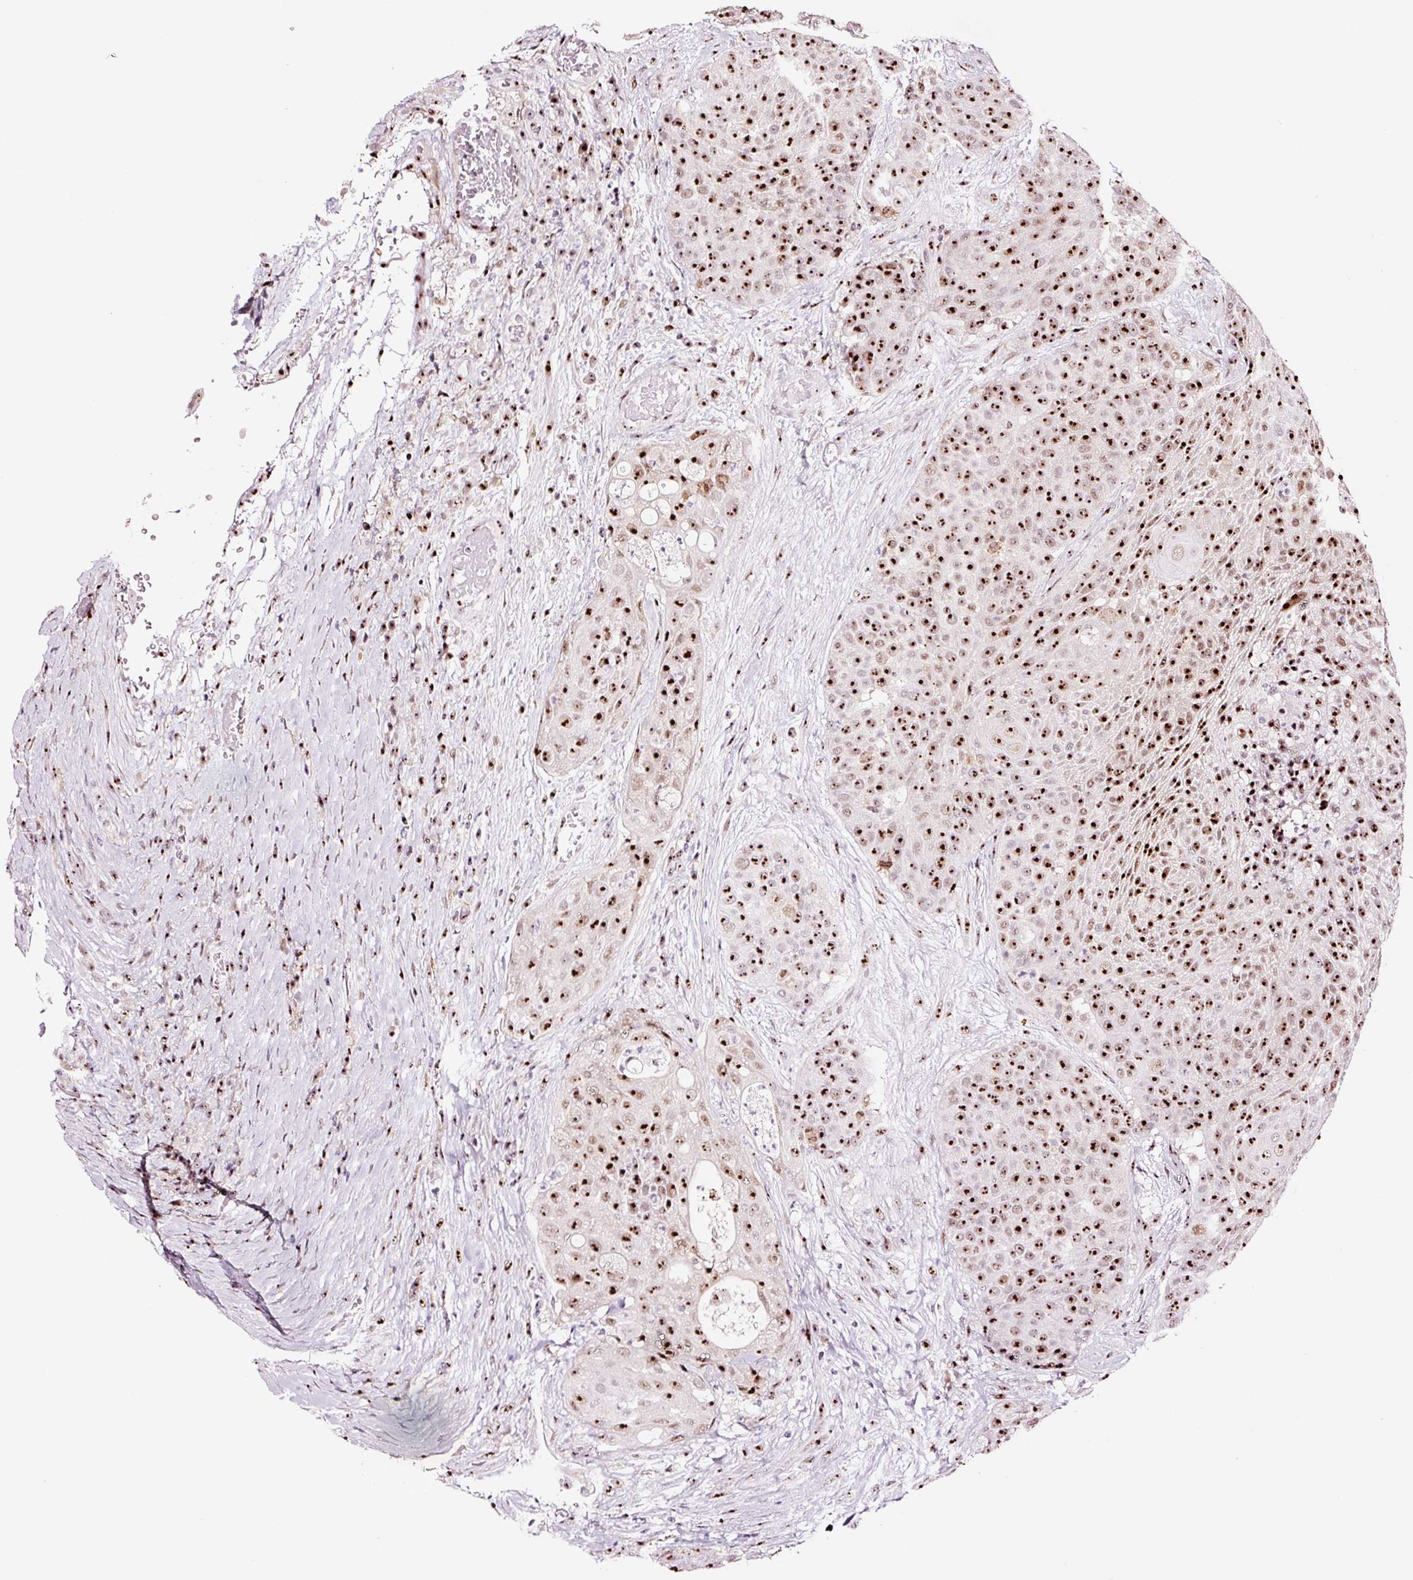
{"staining": {"intensity": "strong", "quantity": ">75%", "location": "nuclear"}, "tissue": "urothelial cancer", "cell_type": "Tumor cells", "image_type": "cancer", "snomed": [{"axis": "morphology", "description": "Urothelial carcinoma, High grade"}, {"axis": "topography", "description": "Urinary bladder"}], "caption": "DAB (3,3'-diaminobenzidine) immunohistochemical staining of urothelial carcinoma (high-grade) displays strong nuclear protein positivity in about >75% of tumor cells.", "gene": "GNL3", "patient": {"sex": "female", "age": 63}}